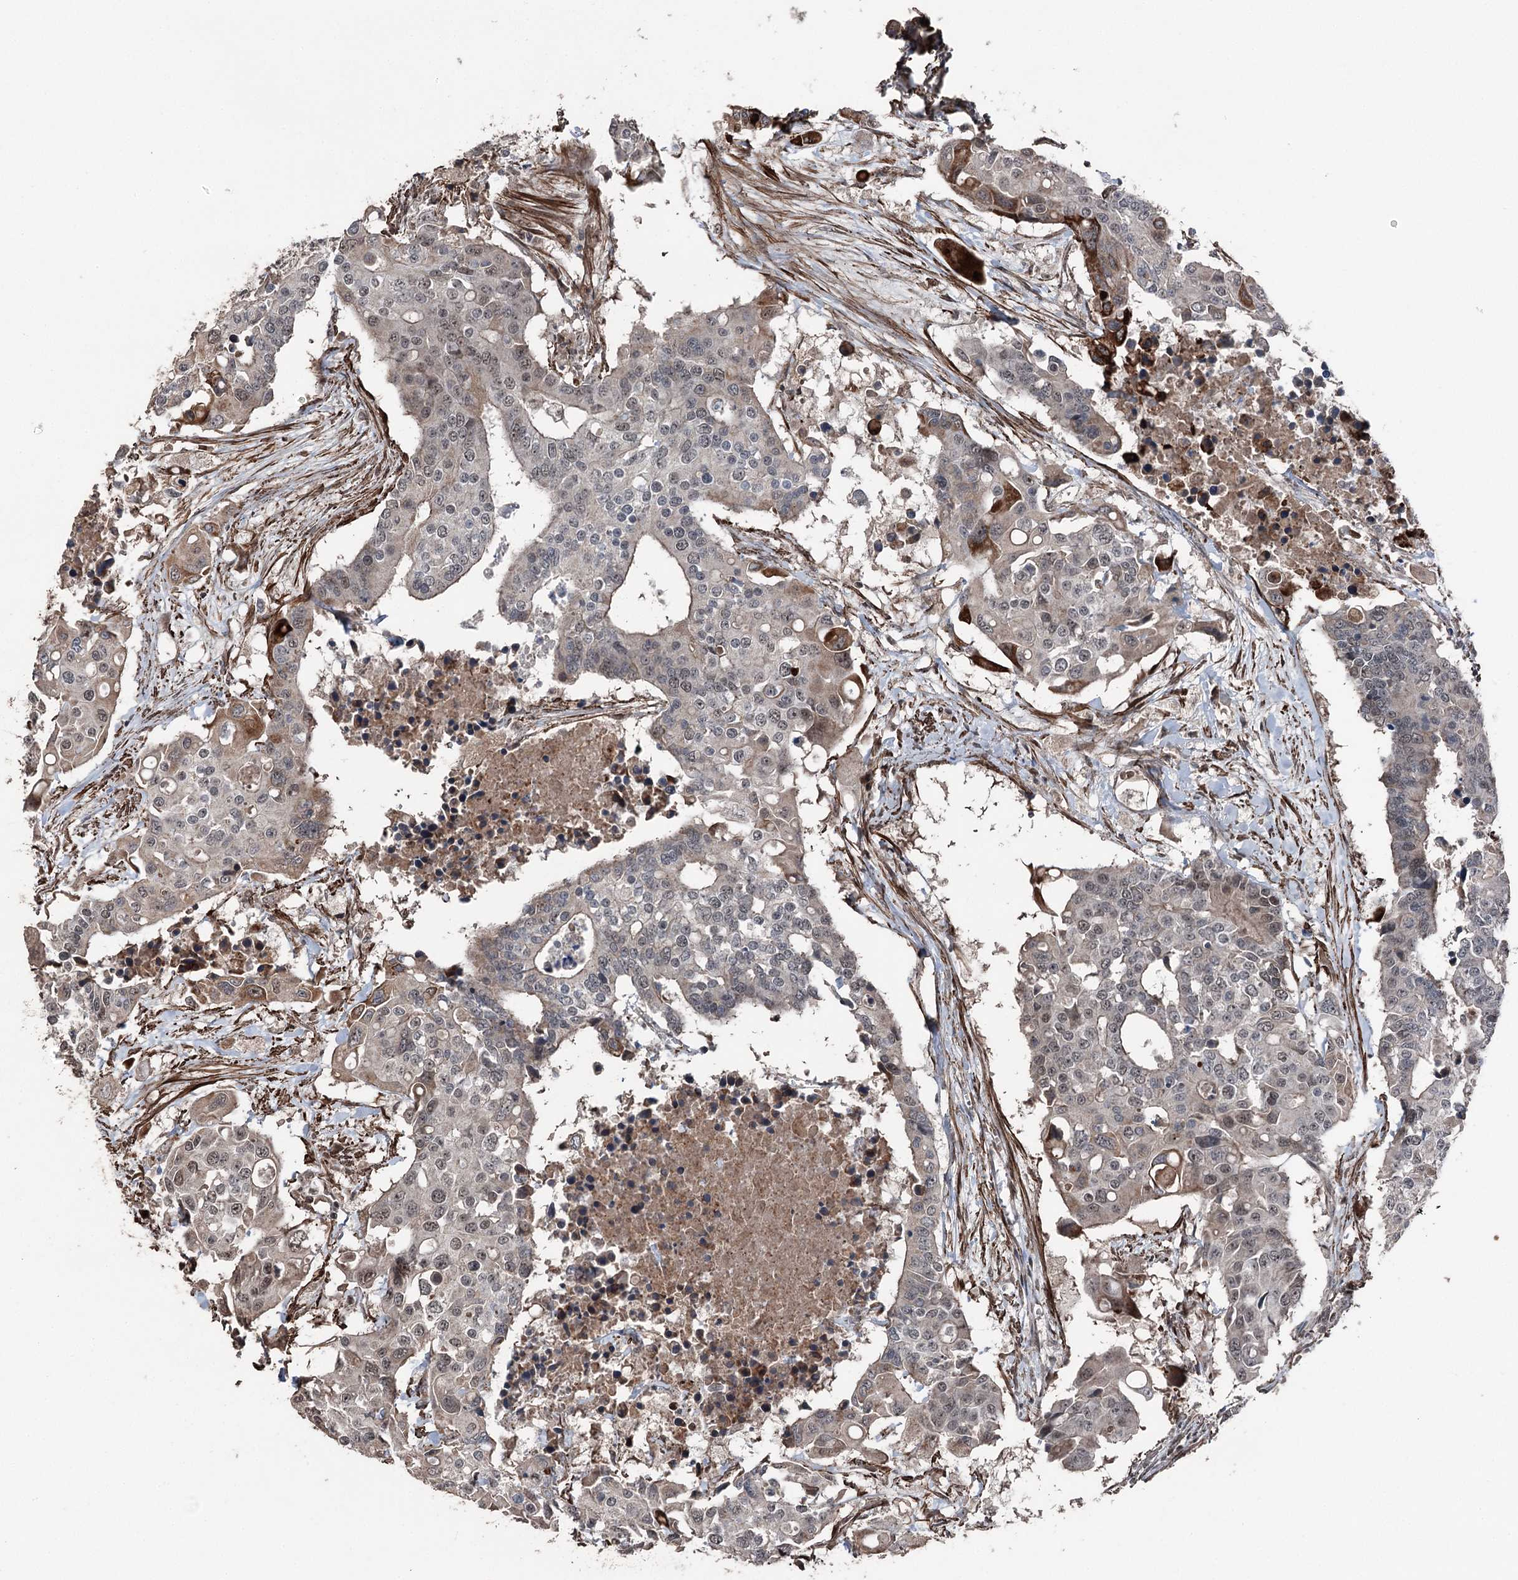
{"staining": {"intensity": "weak", "quantity": "25%-75%", "location": "nuclear"}, "tissue": "colorectal cancer", "cell_type": "Tumor cells", "image_type": "cancer", "snomed": [{"axis": "morphology", "description": "Adenocarcinoma, NOS"}, {"axis": "topography", "description": "Colon"}], "caption": "Immunohistochemistry (IHC) of adenocarcinoma (colorectal) exhibits low levels of weak nuclear staining in approximately 25%-75% of tumor cells.", "gene": "CCDC82", "patient": {"sex": "male", "age": 77}}